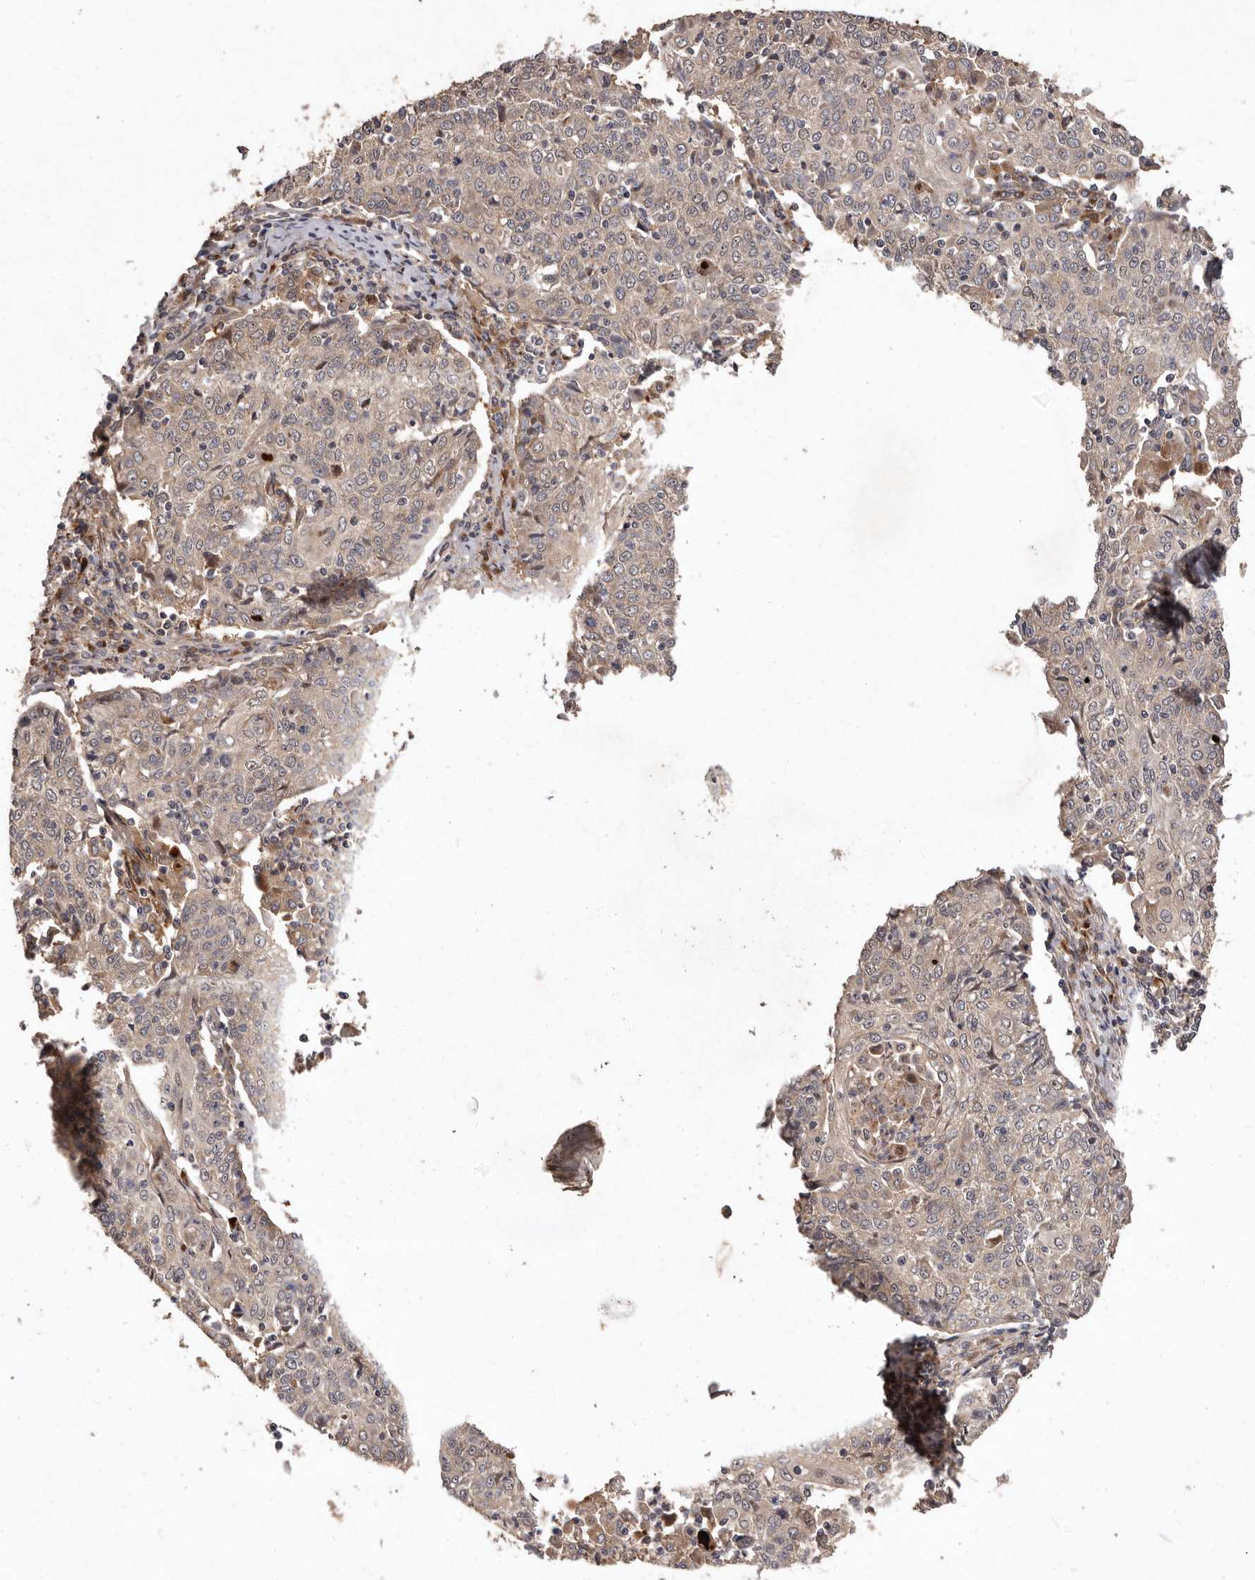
{"staining": {"intensity": "weak", "quantity": ">75%", "location": "cytoplasmic/membranous"}, "tissue": "cervical cancer", "cell_type": "Tumor cells", "image_type": "cancer", "snomed": [{"axis": "morphology", "description": "Squamous cell carcinoma, NOS"}, {"axis": "topography", "description": "Cervix"}], "caption": "A histopathology image of cervical cancer stained for a protein exhibits weak cytoplasmic/membranous brown staining in tumor cells. (brown staining indicates protein expression, while blue staining denotes nuclei).", "gene": "FLAD1", "patient": {"sex": "female", "age": 48}}